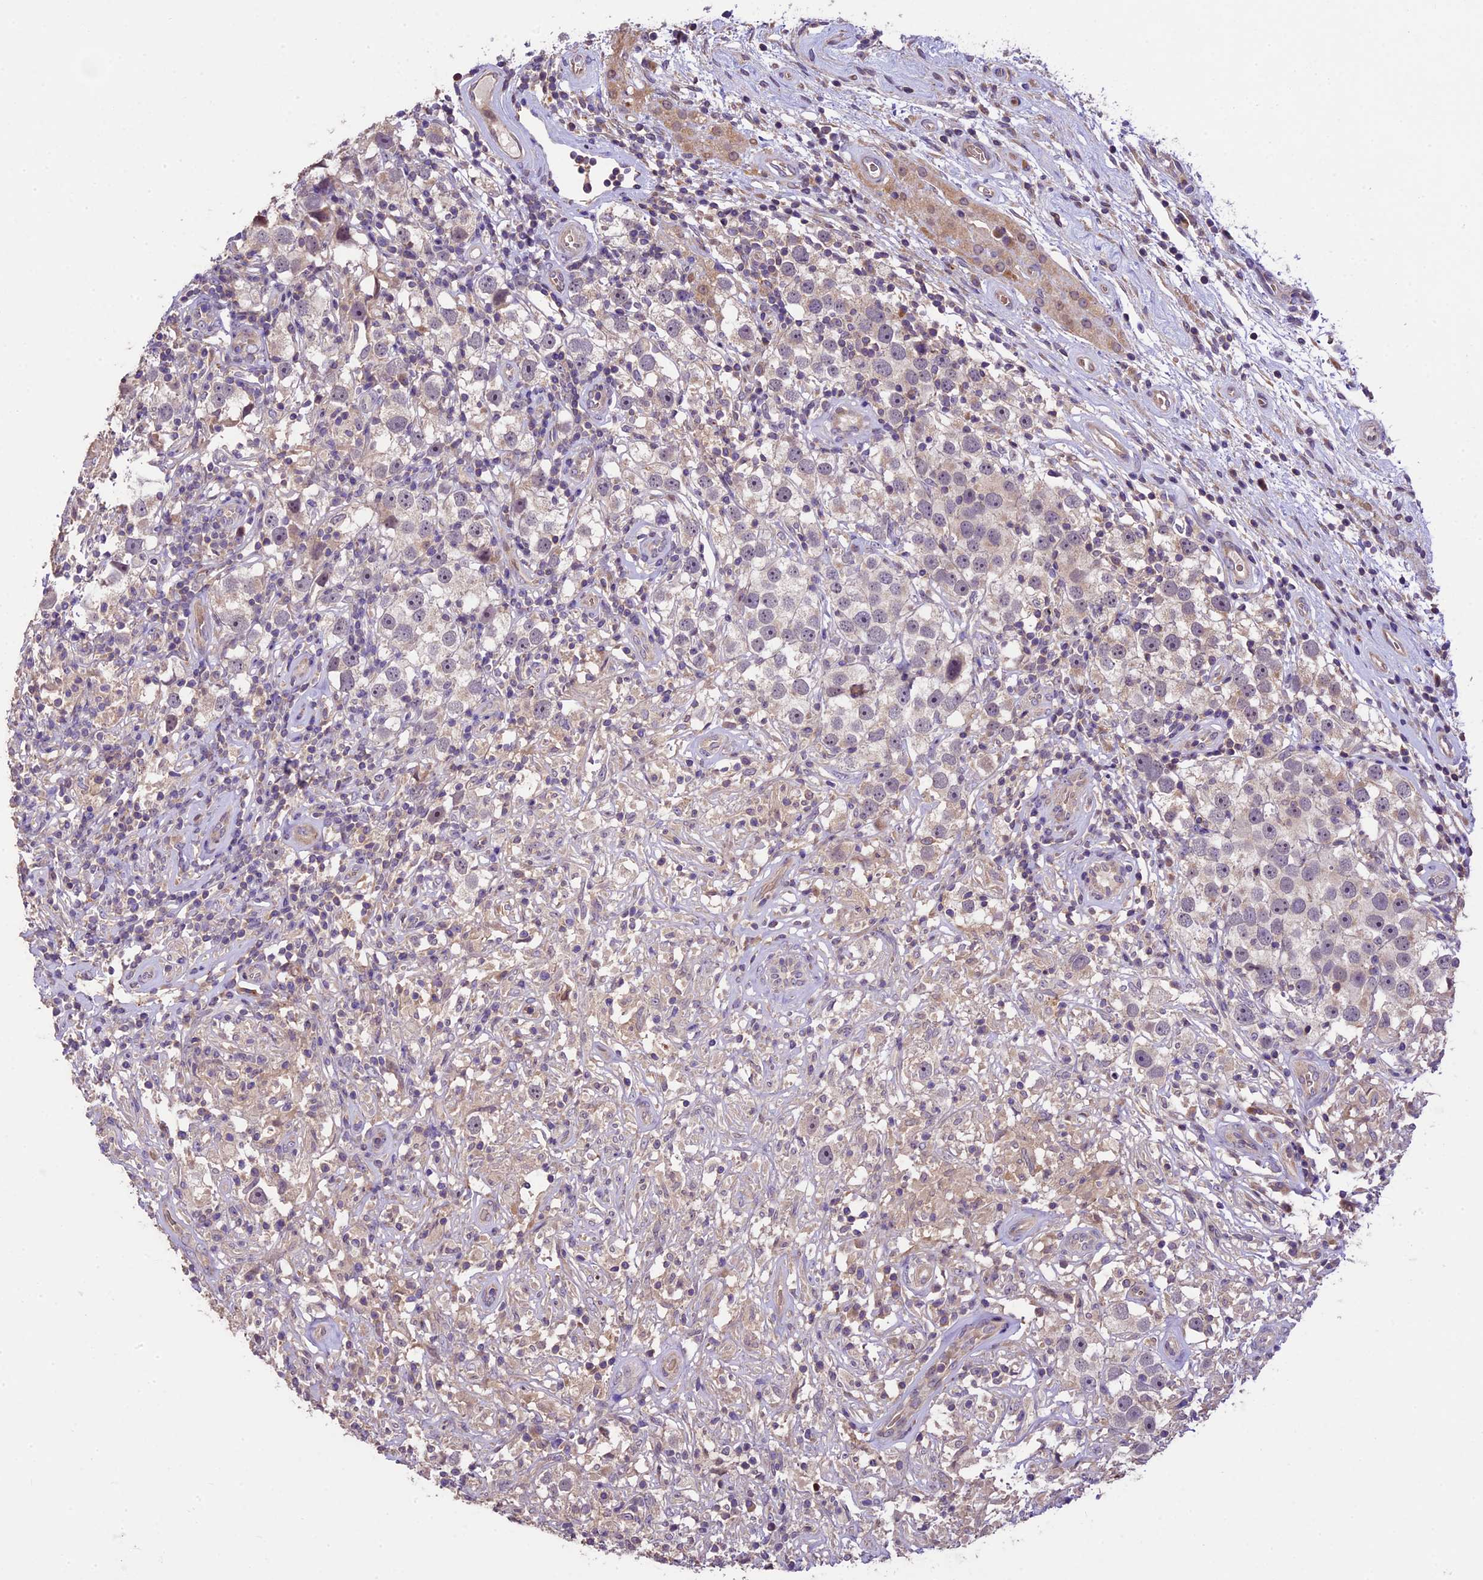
{"staining": {"intensity": "negative", "quantity": "none", "location": "none"}, "tissue": "testis cancer", "cell_type": "Tumor cells", "image_type": "cancer", "snomed": [{"axis": "morphology", "description": "Seminoma, NOS"}, {"axis": "topography", "description": "Testis"}], "caption": "Human testis seminoma stained for a protein using immunohistochemistry (IHC) shows no expression in tumor cells.", "gene": "DGKH", "patient": {"sex": "male", "age": 49}}